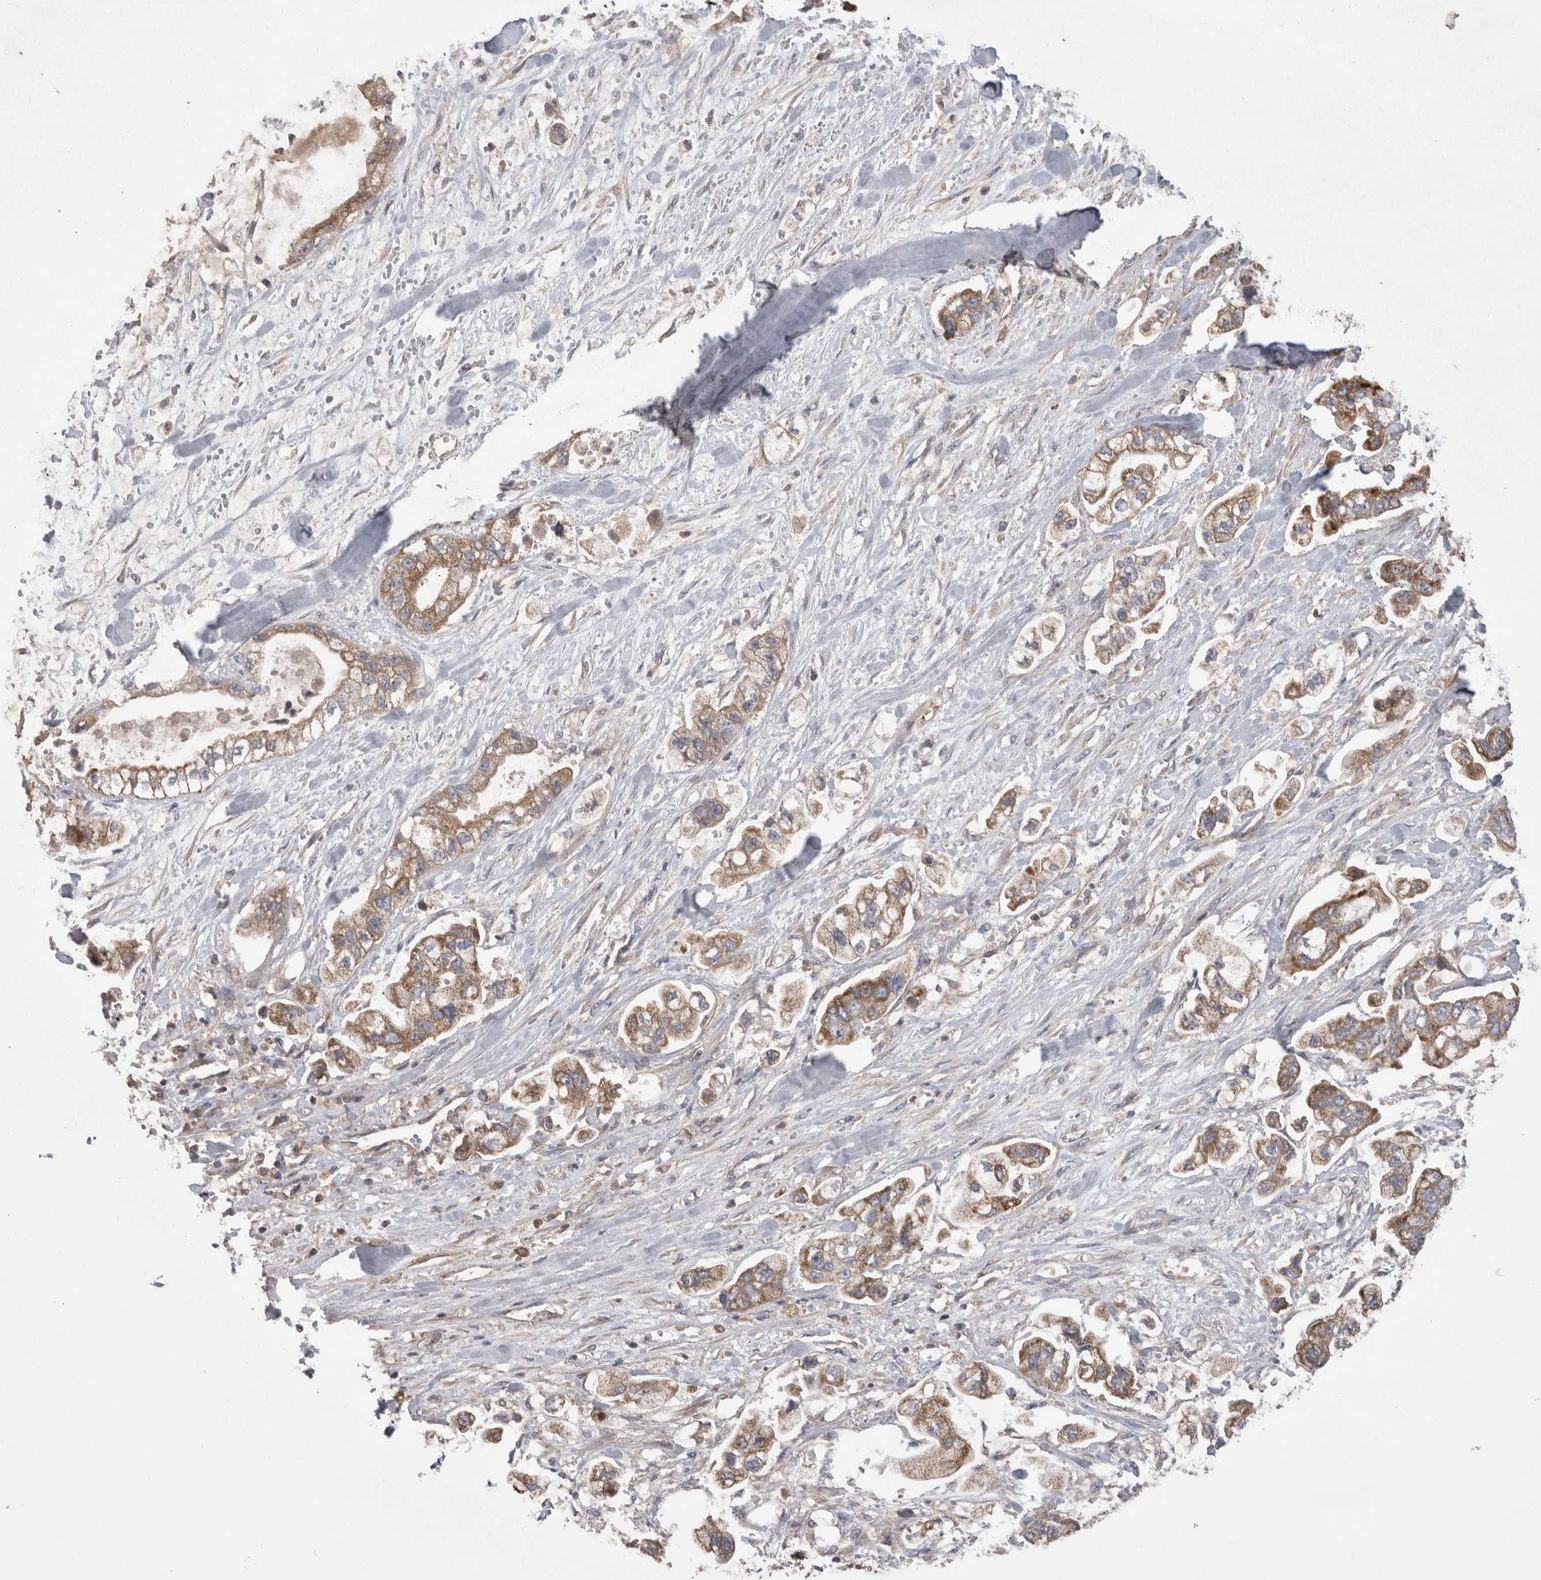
{"staining": {"intensity": "weak", "quantity": ">75%", "location": "cytoplasmic/membranous"}, "tissue": "stomach cancer", "cell_type": "Tumor cells", "image_type": "cancer", "snomed": [{"axis": "morphology", "description": "Normal tissue, NOS"}, {"axis": "morphology", "description": "Adenocarcinoma, NOS"}, {"axis": "topography", "description": "Stomach"}], "caption": "A histopathology image of human stomach adenocarcinoma stained for a protein displays weak cytoplasmic/membranous brown staining in tumor cells. (IHC, brightfield microscopy, high magnification).", "gene": "DARS2", "patient": {"sex": "male", "age": 62}}